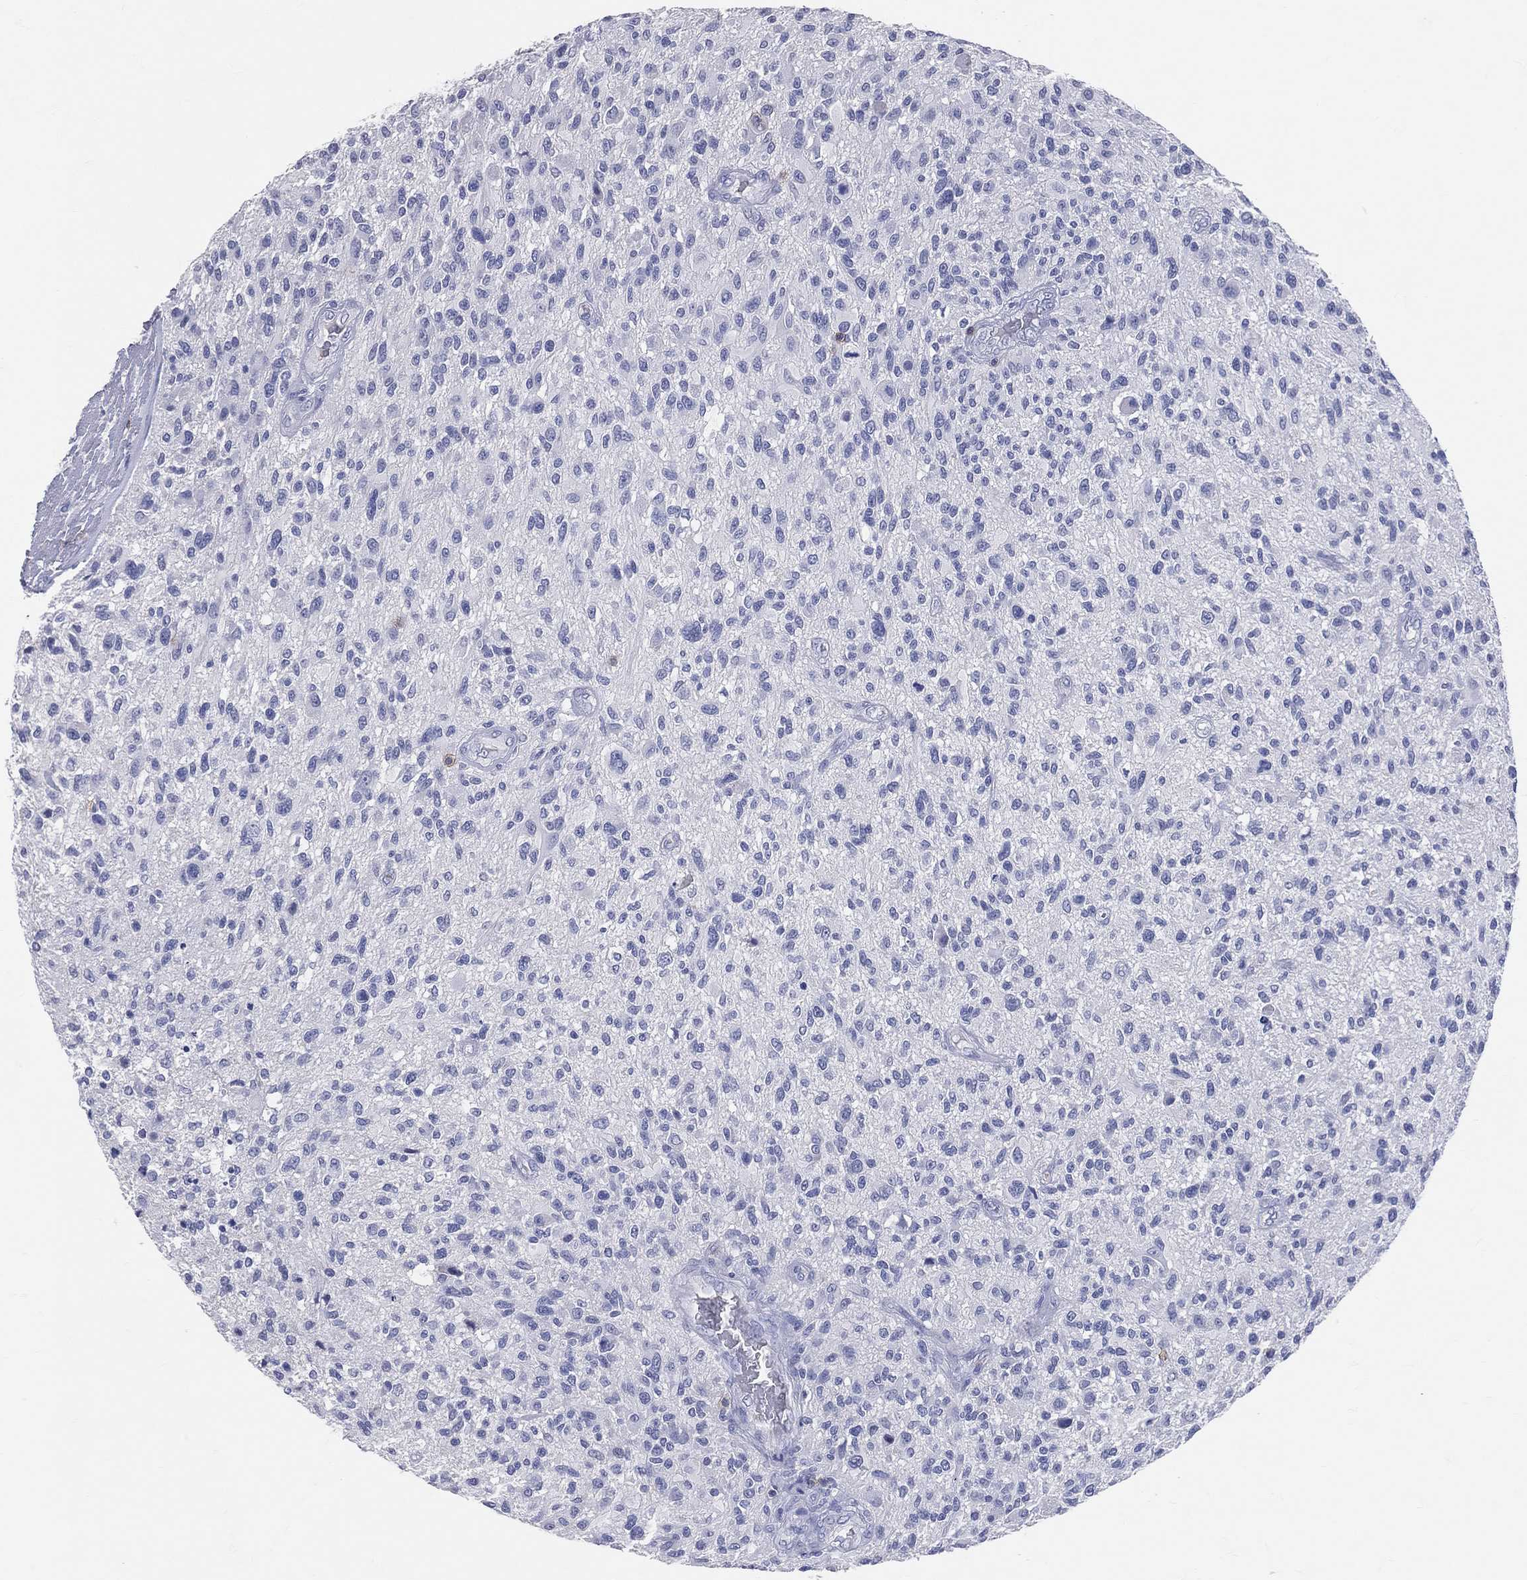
{"staining": {"intensity": "negative", "quantity": "none", "location": "none"}, "tissue": "glioma", "cell_type": "Tumor cells", "image_type": "cancer", "snomed": [{"axis": "morphology", "description": "Glioma, malignant, High grade"}, {"axis": "topography", "description": "Brain"}], "caption": "This is an immunohistochemistry (IHC) image of human glioma. There is no staining in tumor cells.", "gene": "LAT", "patient": {"sex": "male", "age": 47}}